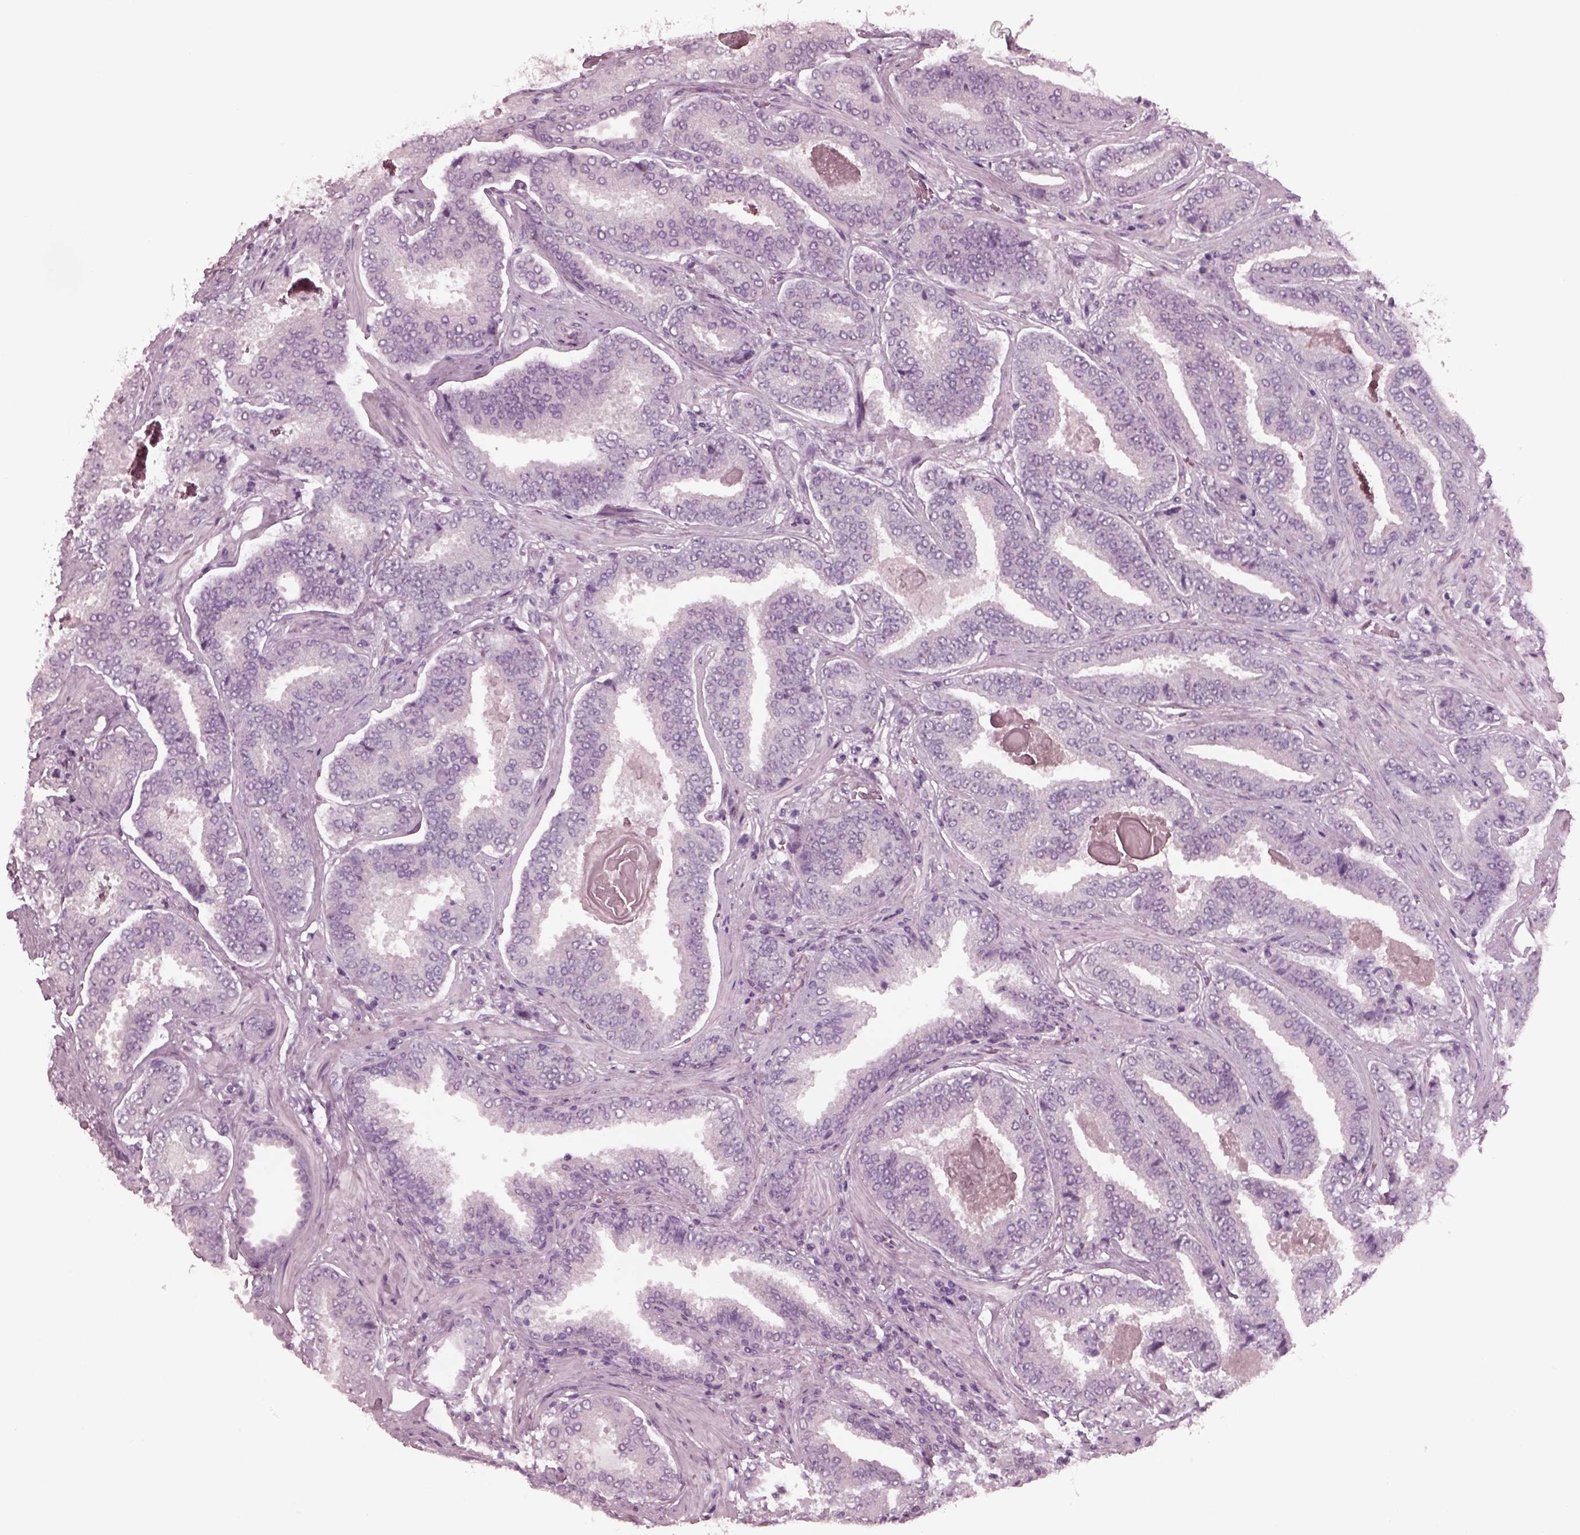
{"staining": {"intensity": "negative", "quantity": "none", "location": "none"}, "tissue": "prostate cancer", "cell_type": "Tumor cells", "image_type": "cancer", "snomed": [{"axis": "morphology", "description": "Adenocarcinoma, NOS"}, {"axis": "topography", "description": "Prostate"}], "caption": "Tumor cells are negative for brown protein staining in prostate cancer (adenocarcinoma). The staining is performed using DAB (3,3'-diaminobenzidine) brown chromogen with nuclei counter-stained in using hematoxylin.", "gene": "YY2", "patient": {"sex": "male", "age": 64}}